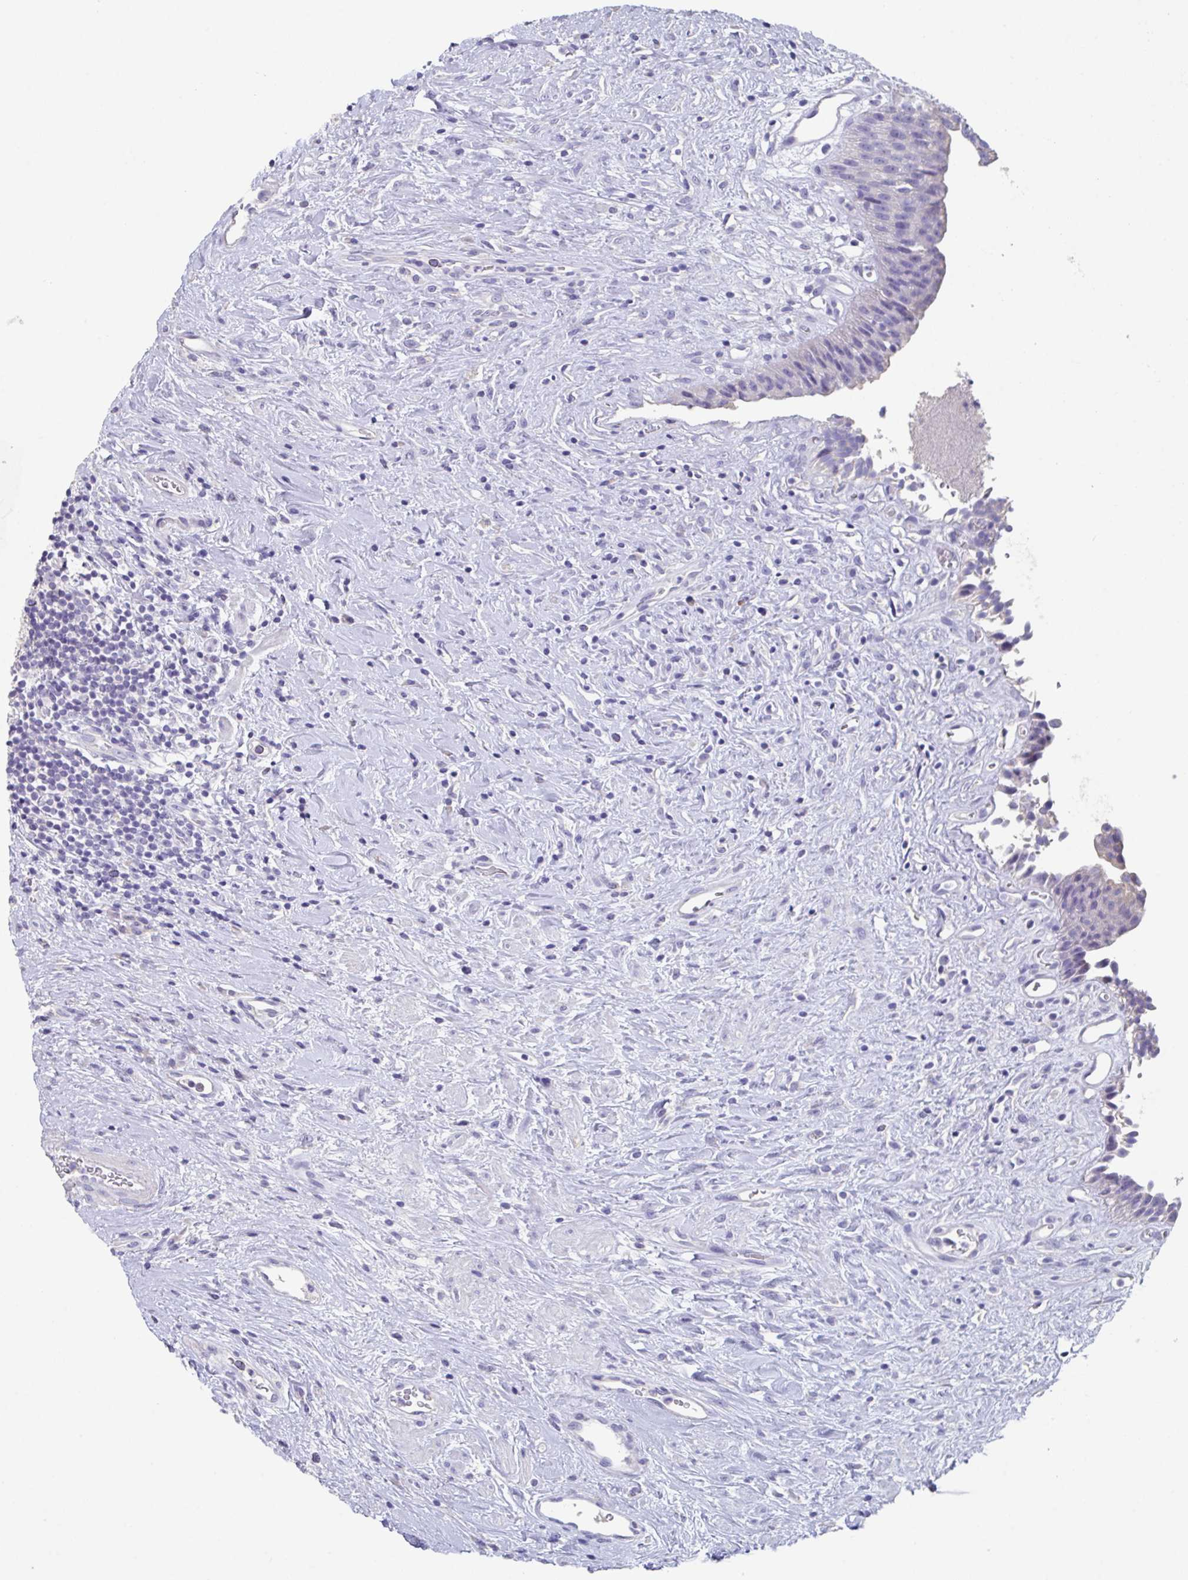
{"staining": {"intensity": "weak", "quantity": "<25%", "location": "cytoplasmic/membranous"}, "tissue": "urinary bladder", "cell_type": "Urothelial cells", "image_type": "normal", "snomed": [{"axis": "morphology", "description": "Normal tissue, NOS"}, {"axis": "topography", "description": "Urinary bladder"}], "caption": "Immunohistochemical staining of unremarkable human urinary bladder demonstrates no significant staining in urothelial cells. (Stains: DAB immunohistochemistry (IHC) with hematoxylin counter stain, Microscopy: brightfield microscopy at high magnification).", "gene": "SLC44A4", "patient": {"sex": "female", "age": 56}}